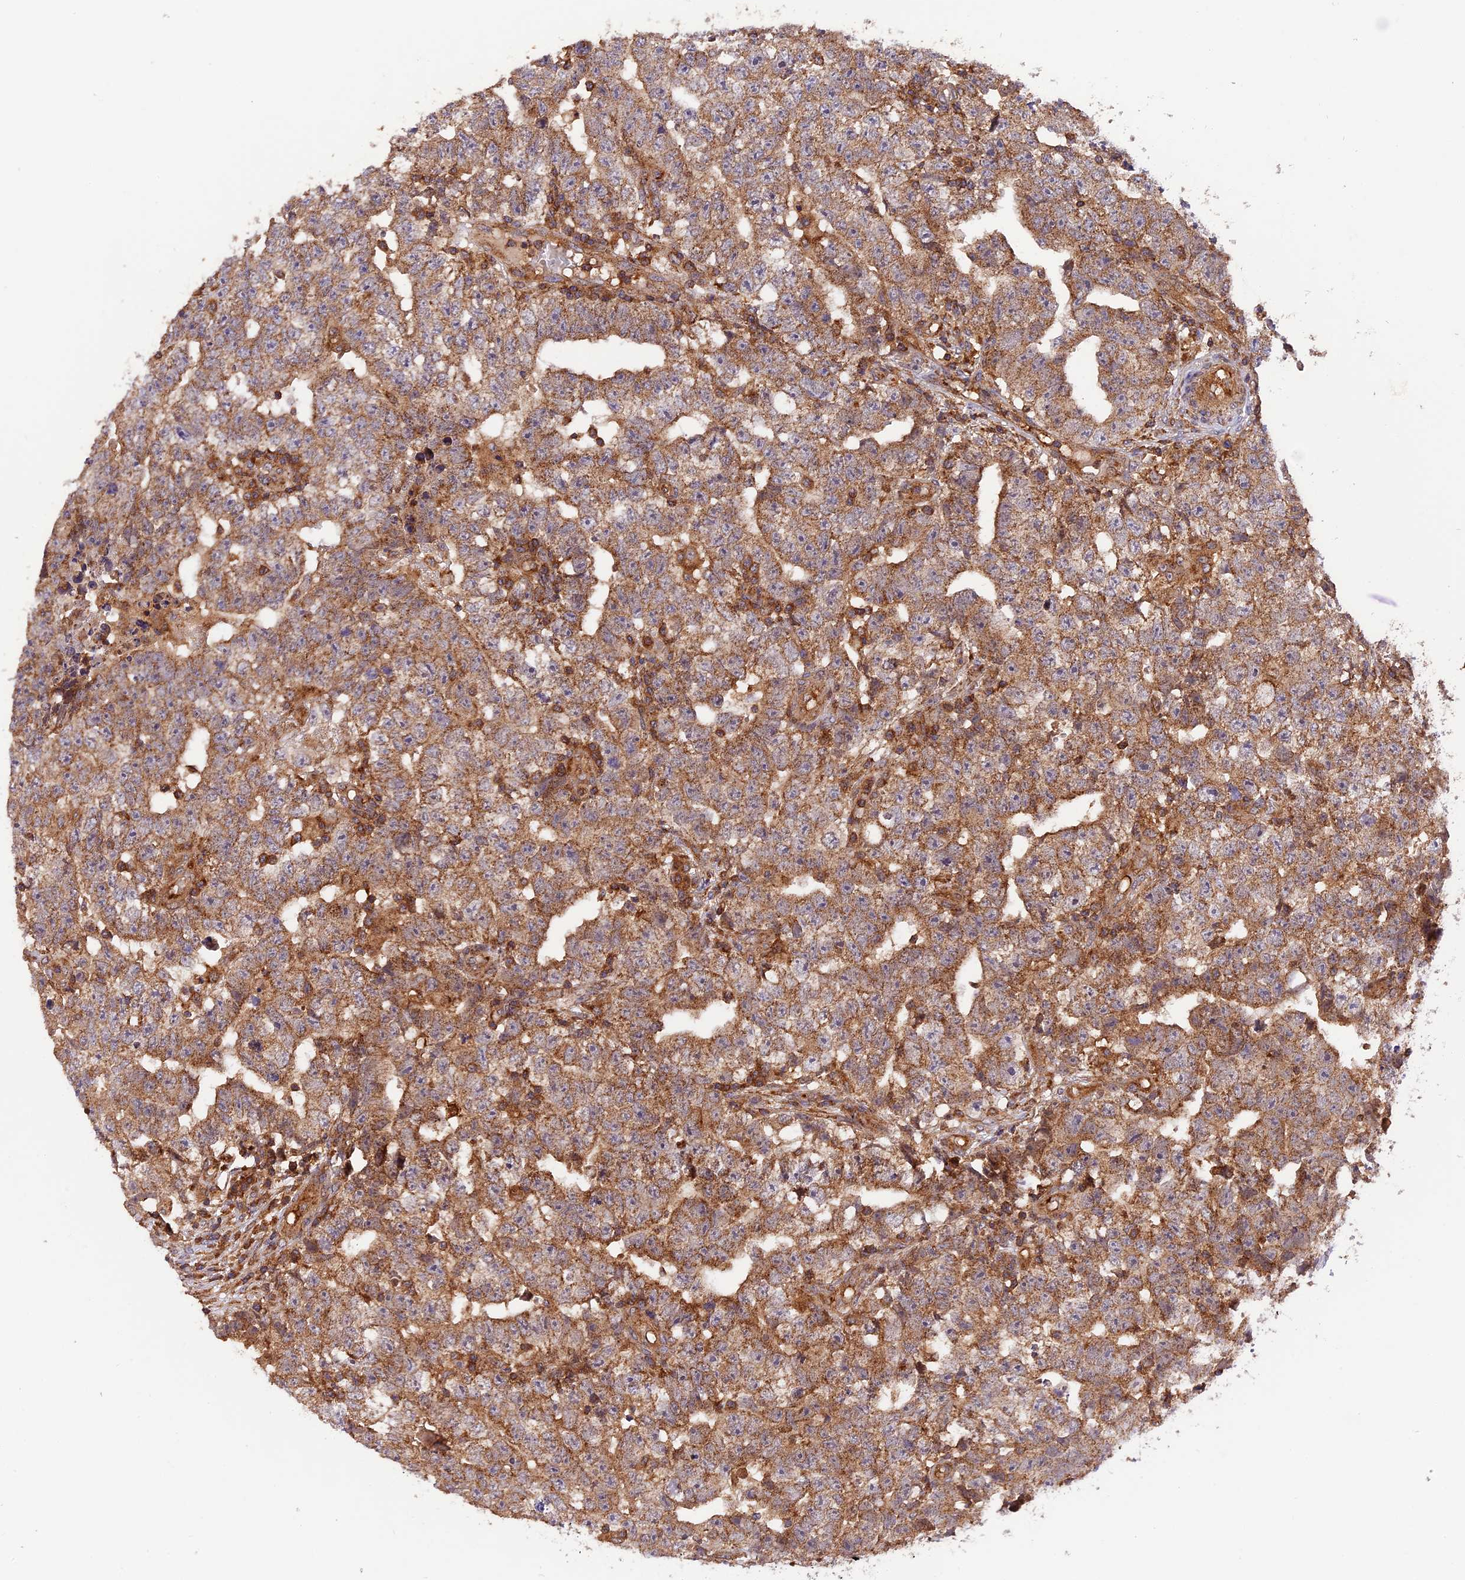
{"staining": {"intensity": "moderate", "quantity": ">75%", "location": "cytoplasmic/membranous"}, "tissue": "testis cancer", "cell_type": "Tumor cells", "image_type": "cancer", "snomed": [{"axis": "morphology", "description": "Carcinoma, Embryonal, NOS"}, {"axis": "topography", "description": "Testis"}], "caption": "Immunohistochemistry (IHC) micrograph of testis embryonal carcinoma stained for a protein (brown), which exhibits medium levels of moderate cytoplasmic/membranous staining in approximately >75% of tumor cells.", "gene": "PEX3", "patient": {"sex": "male", "age": 25}}